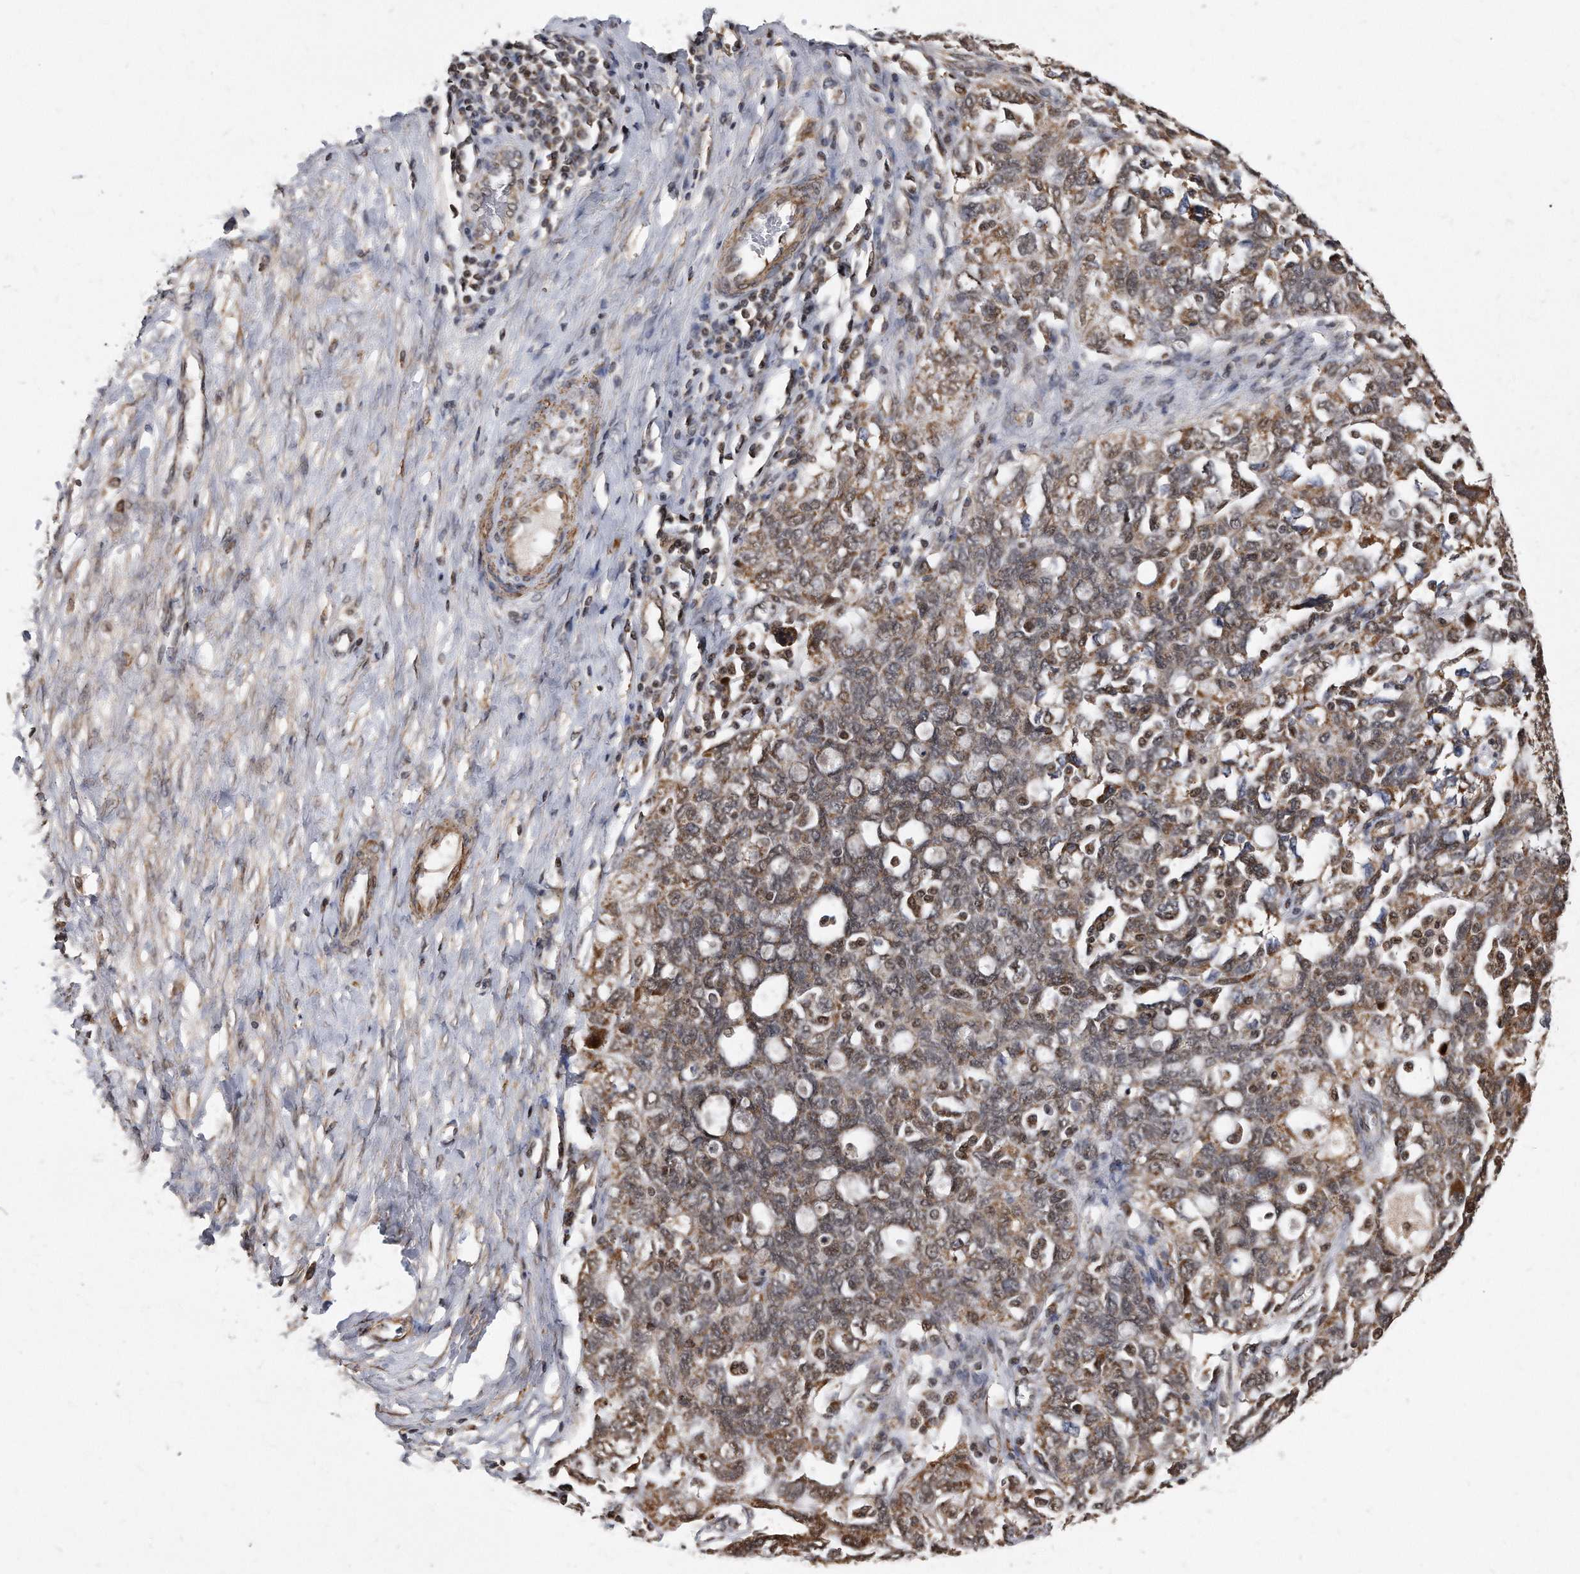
{"staining": {"intensity": "moderate", "quantity": ">75%", "location": "cytoplasmic/membranous,nuclear"}, "tissue": "ovarian cancer", "cell_type": "Tumor cells", "image_type": "cancer", "snomed": [{"axis": "morphology", "description": "Carcinoma, NOS"}, {"axis": "morphology", "description": "Cystadenocarcinoma, serous, NOS"}, {"axis": "topography", "description": "Ovary"}], "caption": "A brown stain labels moderate cytoplasmic/membranous and nuclear staining of a protein in human ovarian cancer (carcinoma) tumor cells. The staining is performed using DAB brown chromogen to label protein expression. The nuclei are counter-stained blue using hematoxylin.", "gene": "DUSP22", "patient": {"sex": "female", "age": 69}}